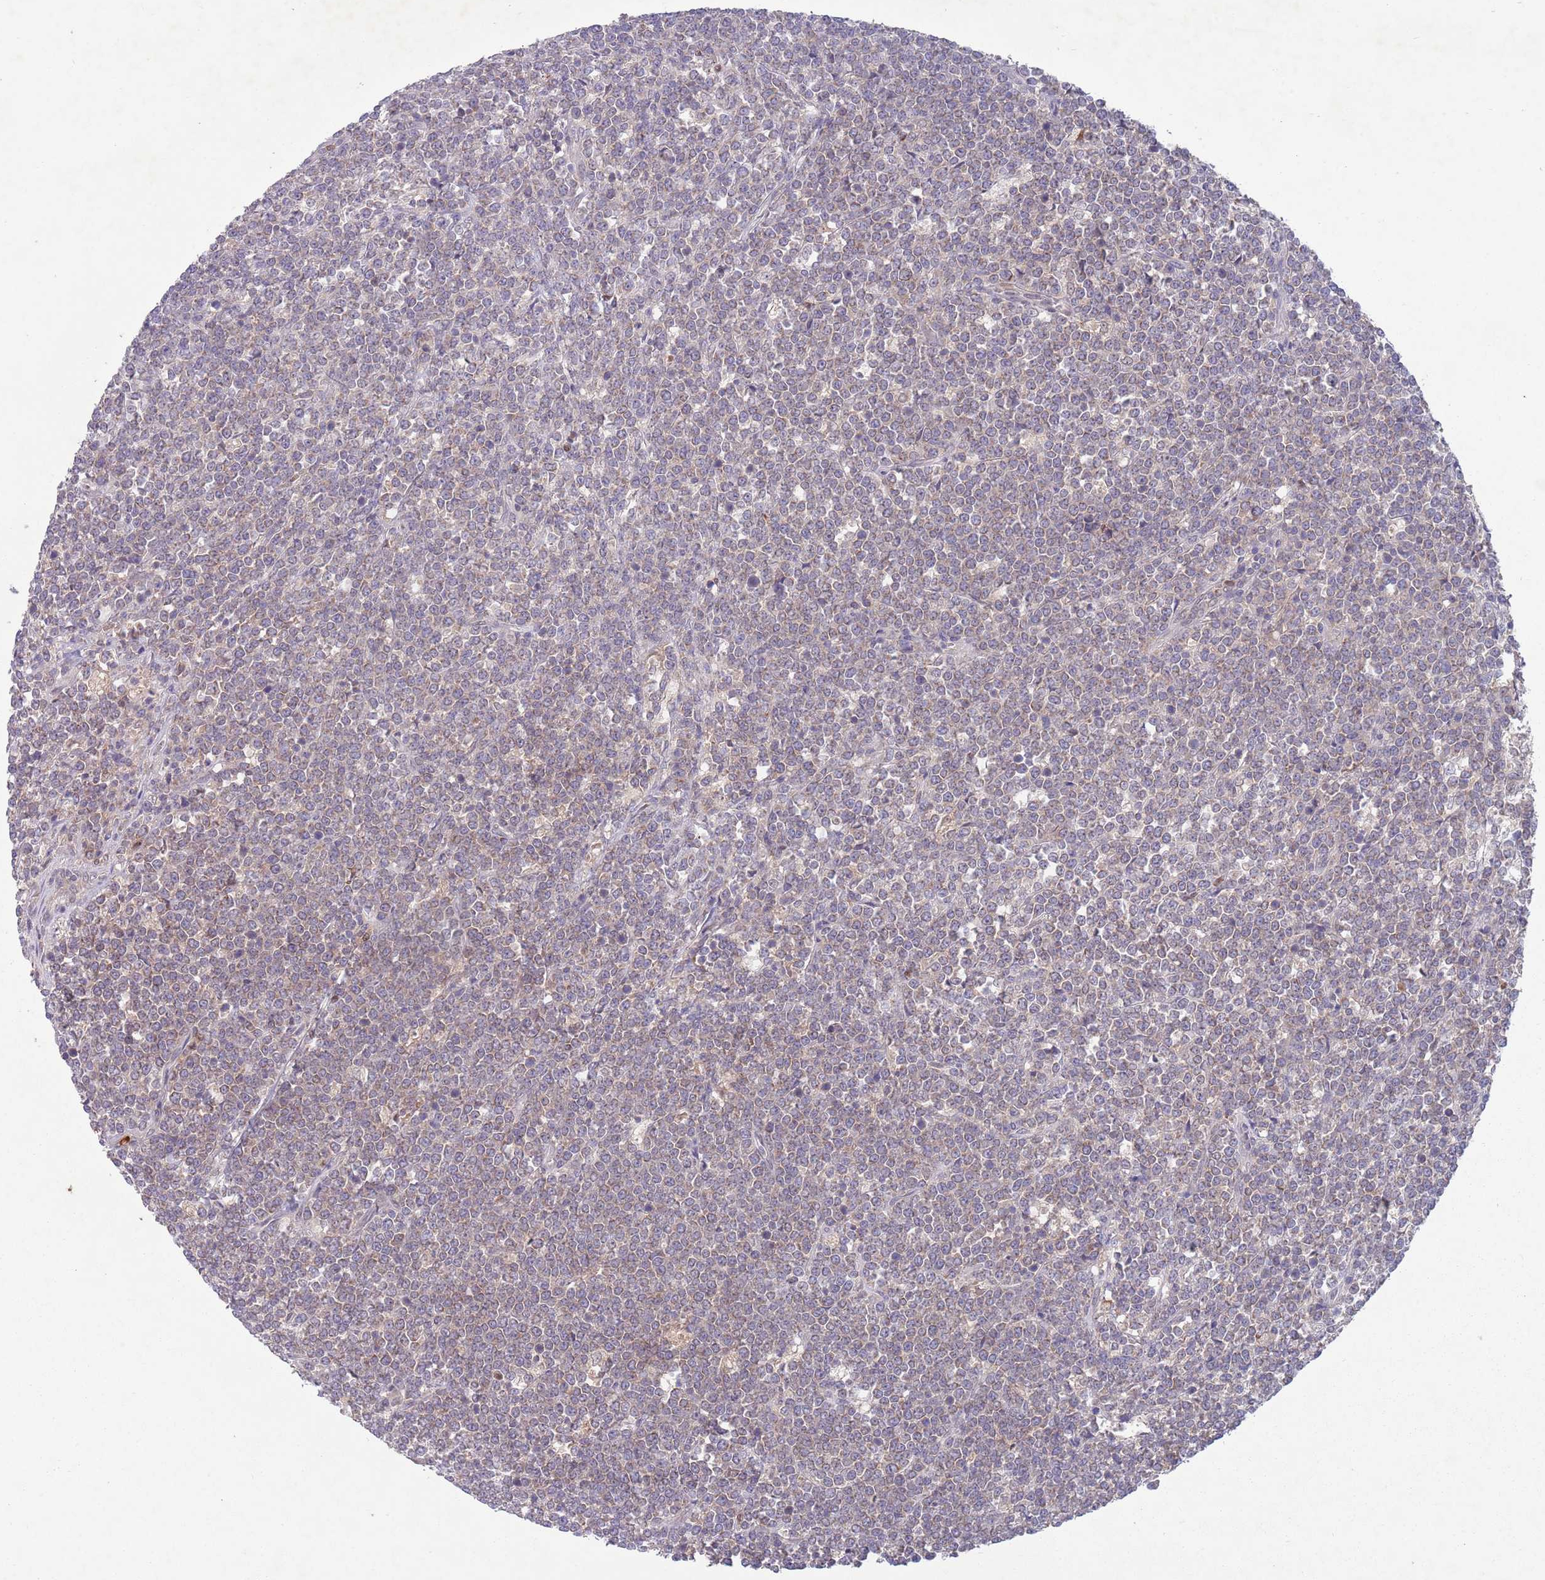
{"staining": {"intensity": "negative", "quantity": "none", "location": "none"}, "tissue": "lymphoma", "cell_type": "Tumor cells", "image_type": "cancer", "snomed": [{"axis": "morphology", "description": "Malignant lymphoma, non-Hodgkin's type, High grade"}, {"axis": "topography", "description": "Small intestine"}], "caption": "High magnification brightfield microscopy of high-grade malignant lymphoma, non-Hodgkin's type stained with DAB (brown) and counterstained with hematoxylin (blue): tumor cells show no significant positivity.", "gene": "TYW1", "patient": {"sex": "male", "age": 8}}